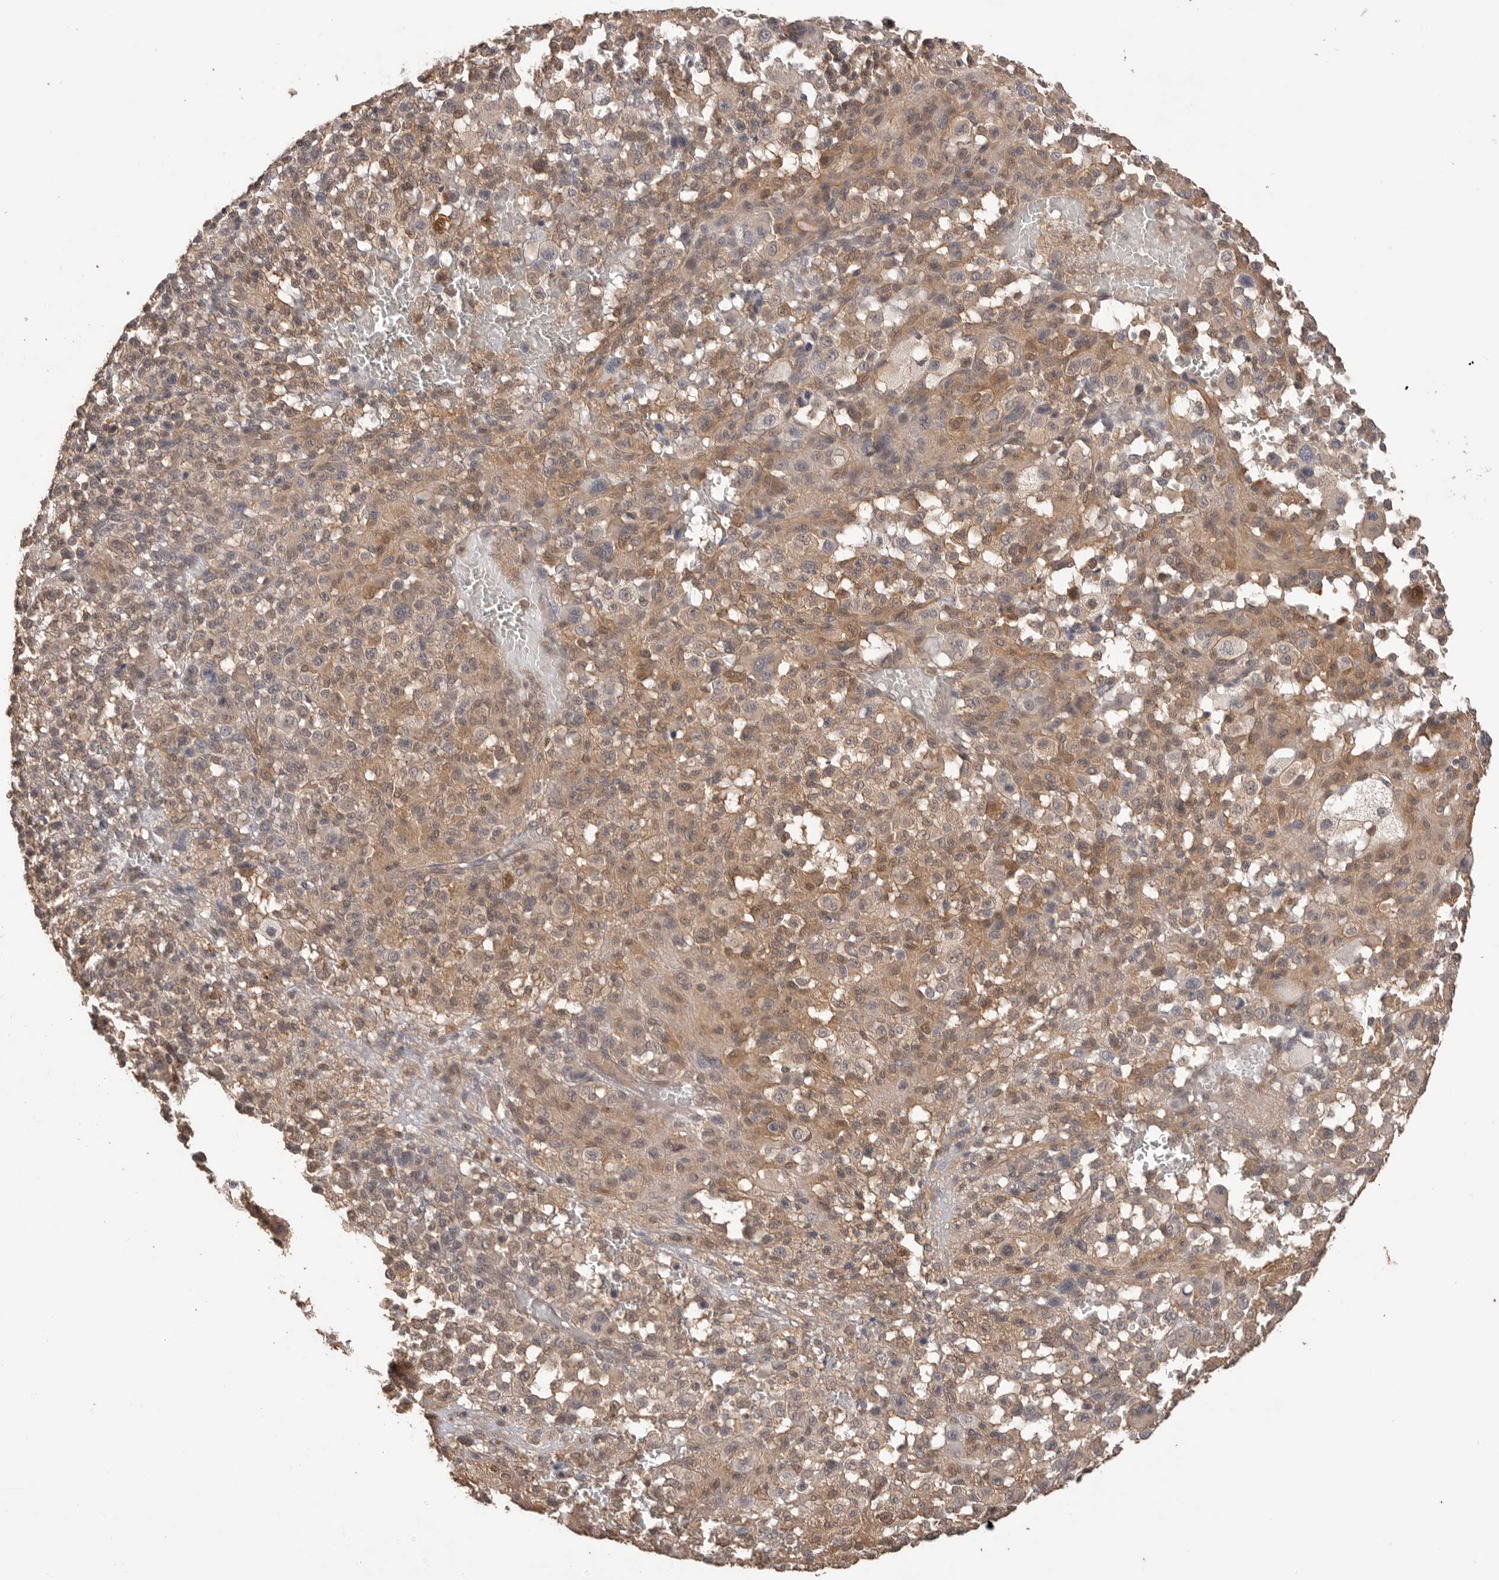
{"staining": {"intensity": "moderate", "quantity": ">75%", "location": "cytoplasmic/membranous,nuclear"}, "tissue": "melanoma", "cell_type": "Tumor cells", "image_type": "cancer", "snomed": [{"axis": "morphology", "description": "Malignant melanoma, Metastatic site"}, {"axis": "topography", "description": "Skin"}], "caption": "A medium amount of moderate cytoplasmic/membranous and nuclear positivity is identified in approximately >75% of tumor cells in malignant melanoma (metastatic site) tissue.", "gene": "MAP2K1", "patient": {"sex": "female", "age": 74}}